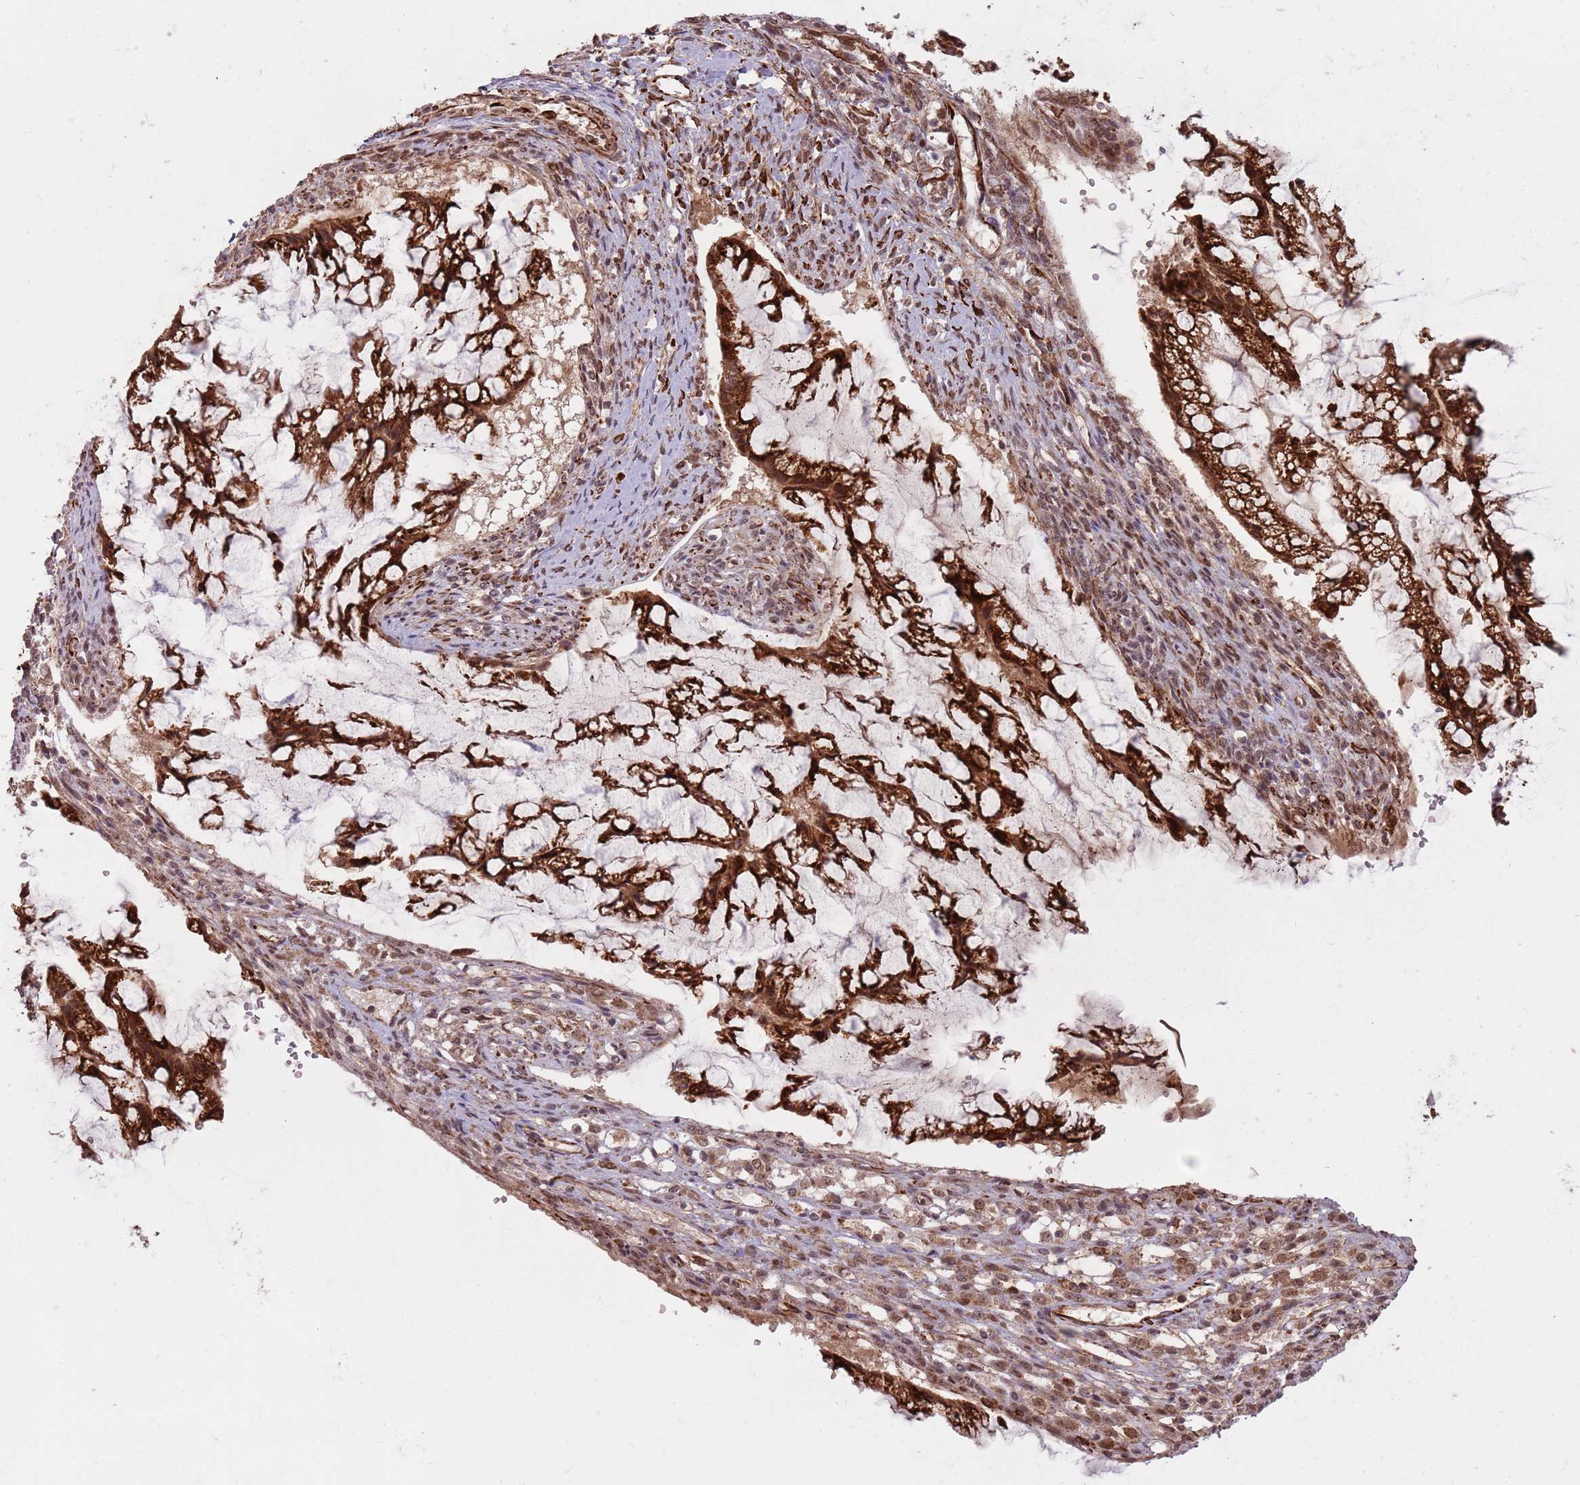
{"staining": {"intensity": "strong", "quantity": ">75%", "location": "cytoplasmic/membranous,nuclear"}, "tissue": "ovarian cancer", "cell_type": "Tumor cells", "image_type": "cancer", "snomed": [{"axis": "morphology", "description": "Cystadenocarcinoma, mucinous, NOS"}, {"axis": "topography", "description": "Ovary"}], "caption": "Ovarian cancer stained for a protein (brown) exhibits strong cytoplasmic/membranous and nuclear positive positivity in approximately >75% of tumor cells.", "gene": "ADAMTS3", "patient": {"sex": "female", "age": 73}}